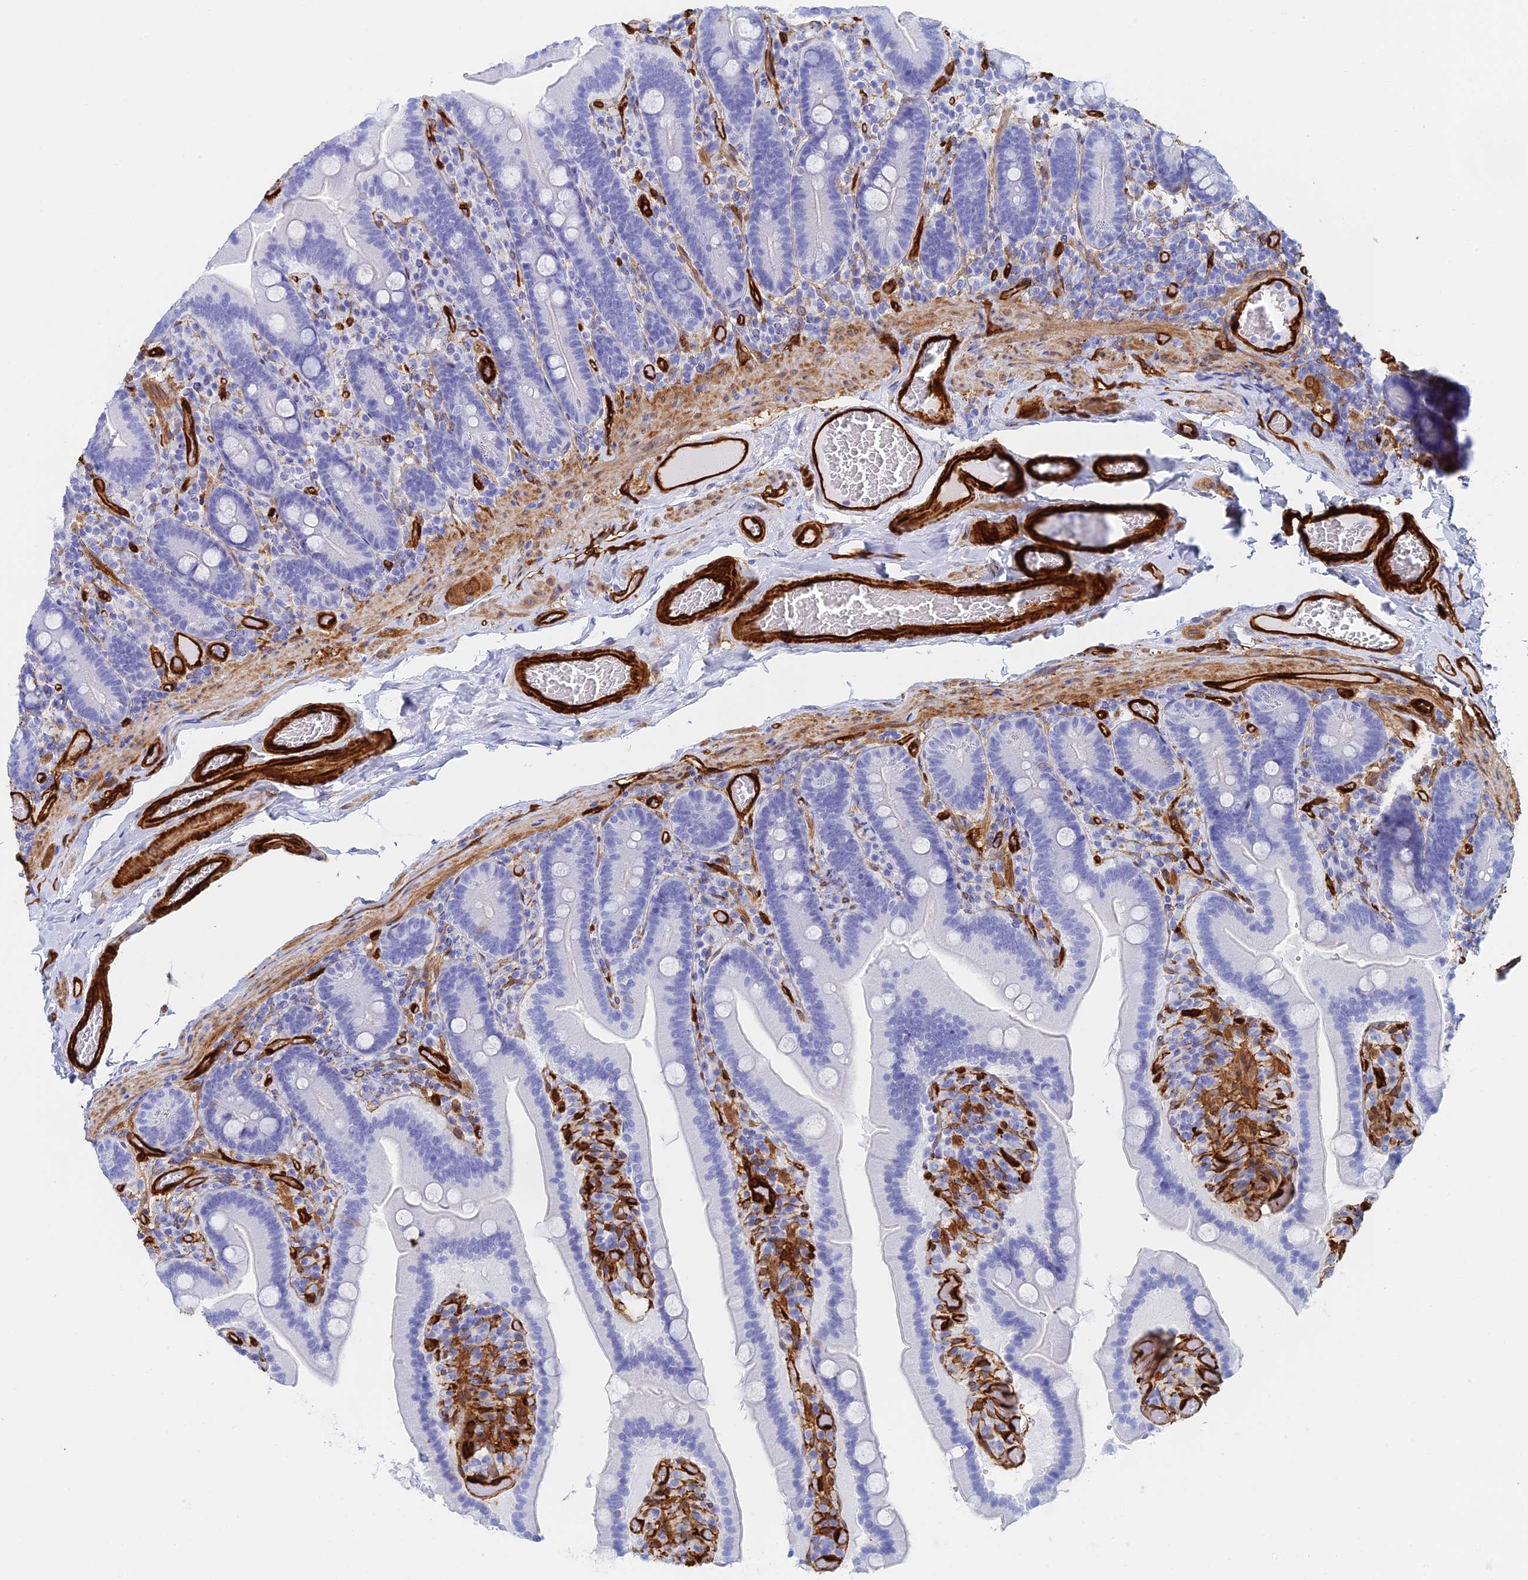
{"staining": {"intensity": "negative", "quantity": "none", "location": "none"}, "tissue": "duodenum", "cell_type": "Glandular cells", "image_type": "normal", "snomed": [{"axis": "morphology", "description": "Normal tissue, NOS"}, {"axis": "topography", "description": "Duodenum"}], "caption": "Immunohistochemistry of benign duodenum exhibits no staining in glandular cells.", "gene": "CRIP2", "patient": {"sex": "female", "age": 62}}